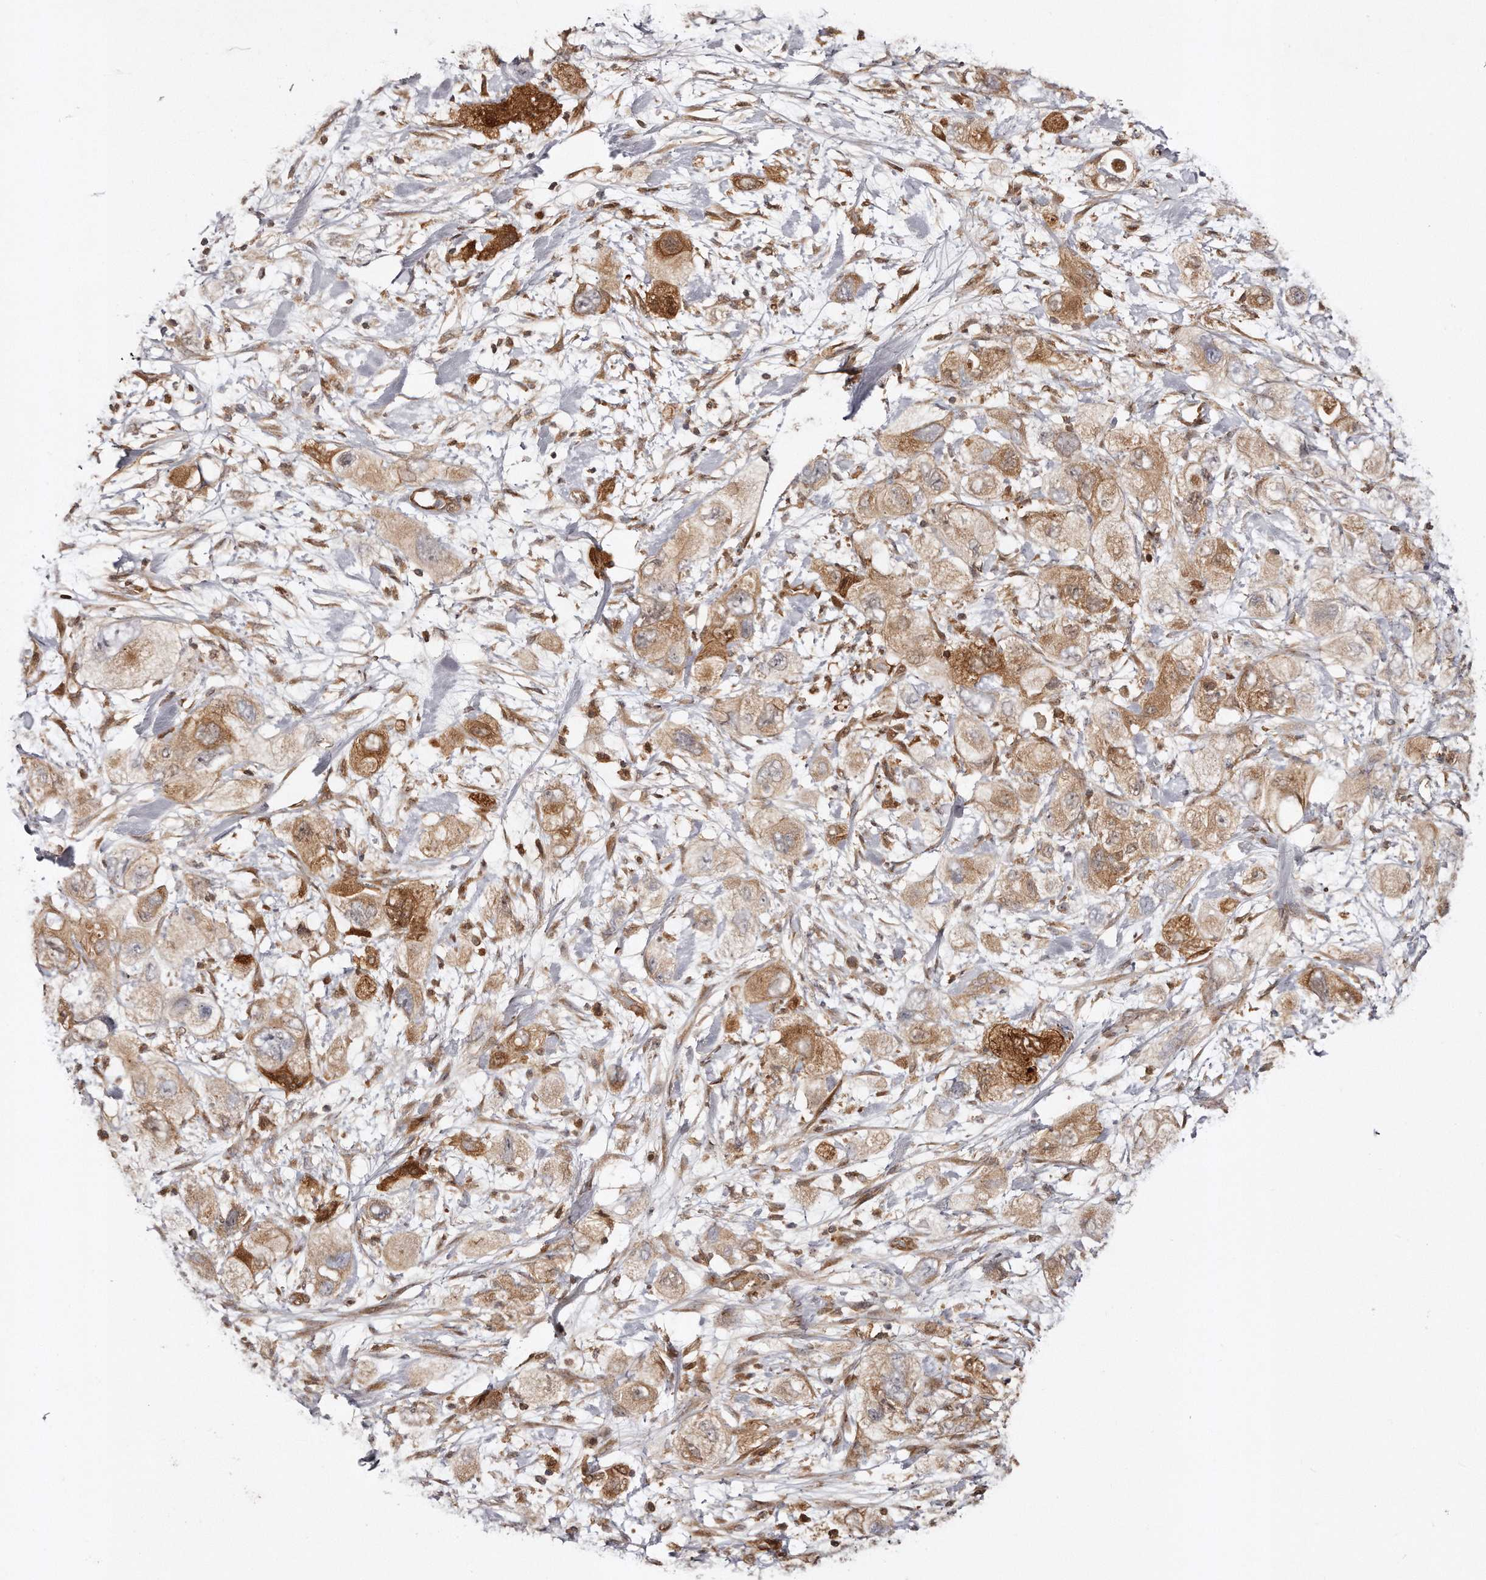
{"staining": {"intensity": "strong", "quantity": "25%-75%", "location": "cytoplasmic/membranous,nuclear"}, "tissue": "pancreatic cancer", "cell_type": "Tumor cells", "image_type": "cancer", "snomed": [{"axis": "morphology", "description": "Adenocarcinoma, NOS"}, {"axis": "topography", "description": "Pancreas"}], "caption": "This is an image of IHC staining of pancreatic adenocarcinoma, which shows strong expression in the cytoplasmic/membranous and nuclear of tumor cells.", "gene": "GBP4", "patient": {"sex": "female", "age": 73}}